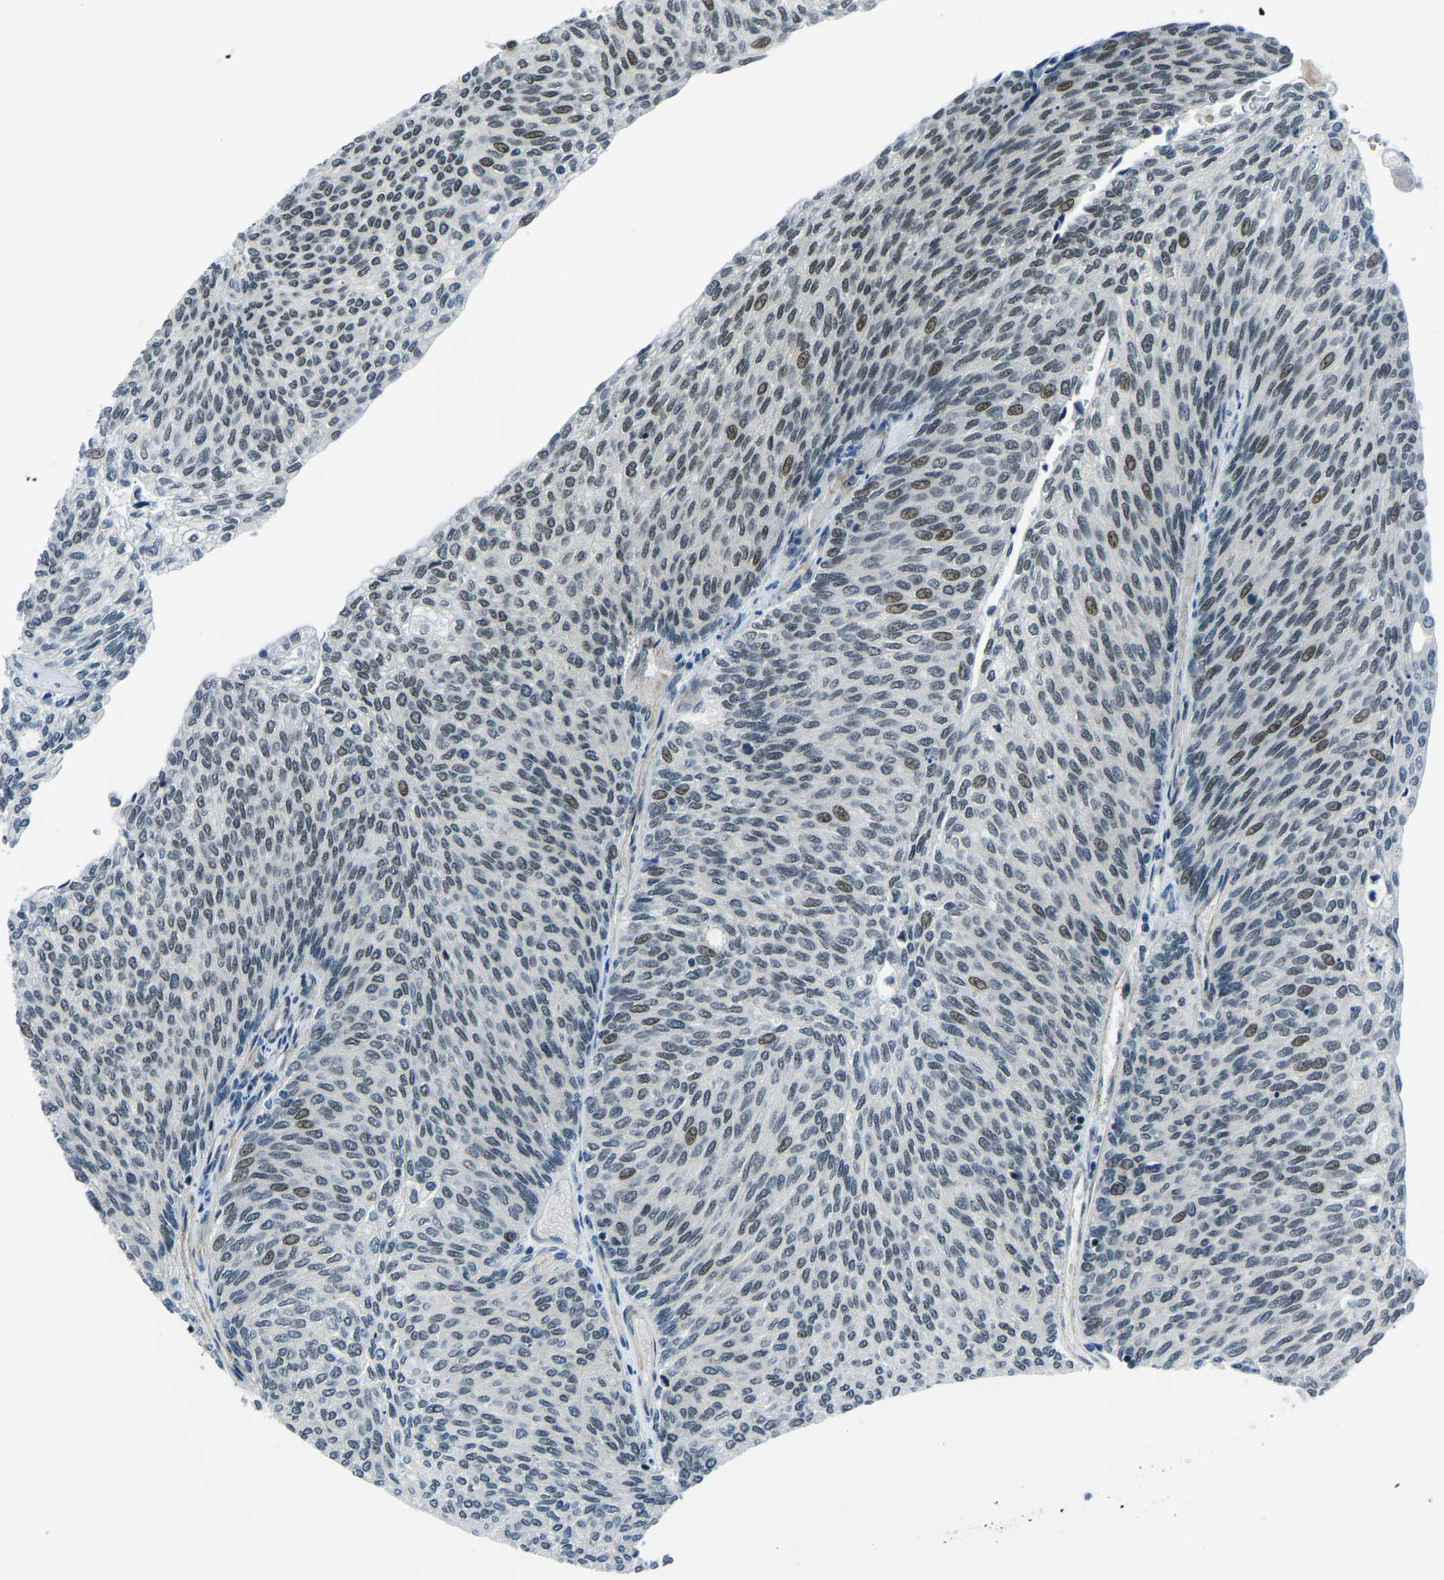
{"staining": {"intensity": "weak", "quantity": "25%-75%", "location": "nuclear"}, "tissue": "urothelial cancer", "cell_type": "Tumor cells", "image_type": "cancer", "snomed": [{"axis": "morphology", "description": "Urothelial carcinoma, Low grade"}, {"axis": "topography", "description": "Urinary bladder"}], "caption": "The histopathology image displays staining of urothelial cancer, revealing weak nuclear protein staining (brown color) within tumor cells.", "gene": "PRCC", "patient": {"sex": "female", "age": 79}}